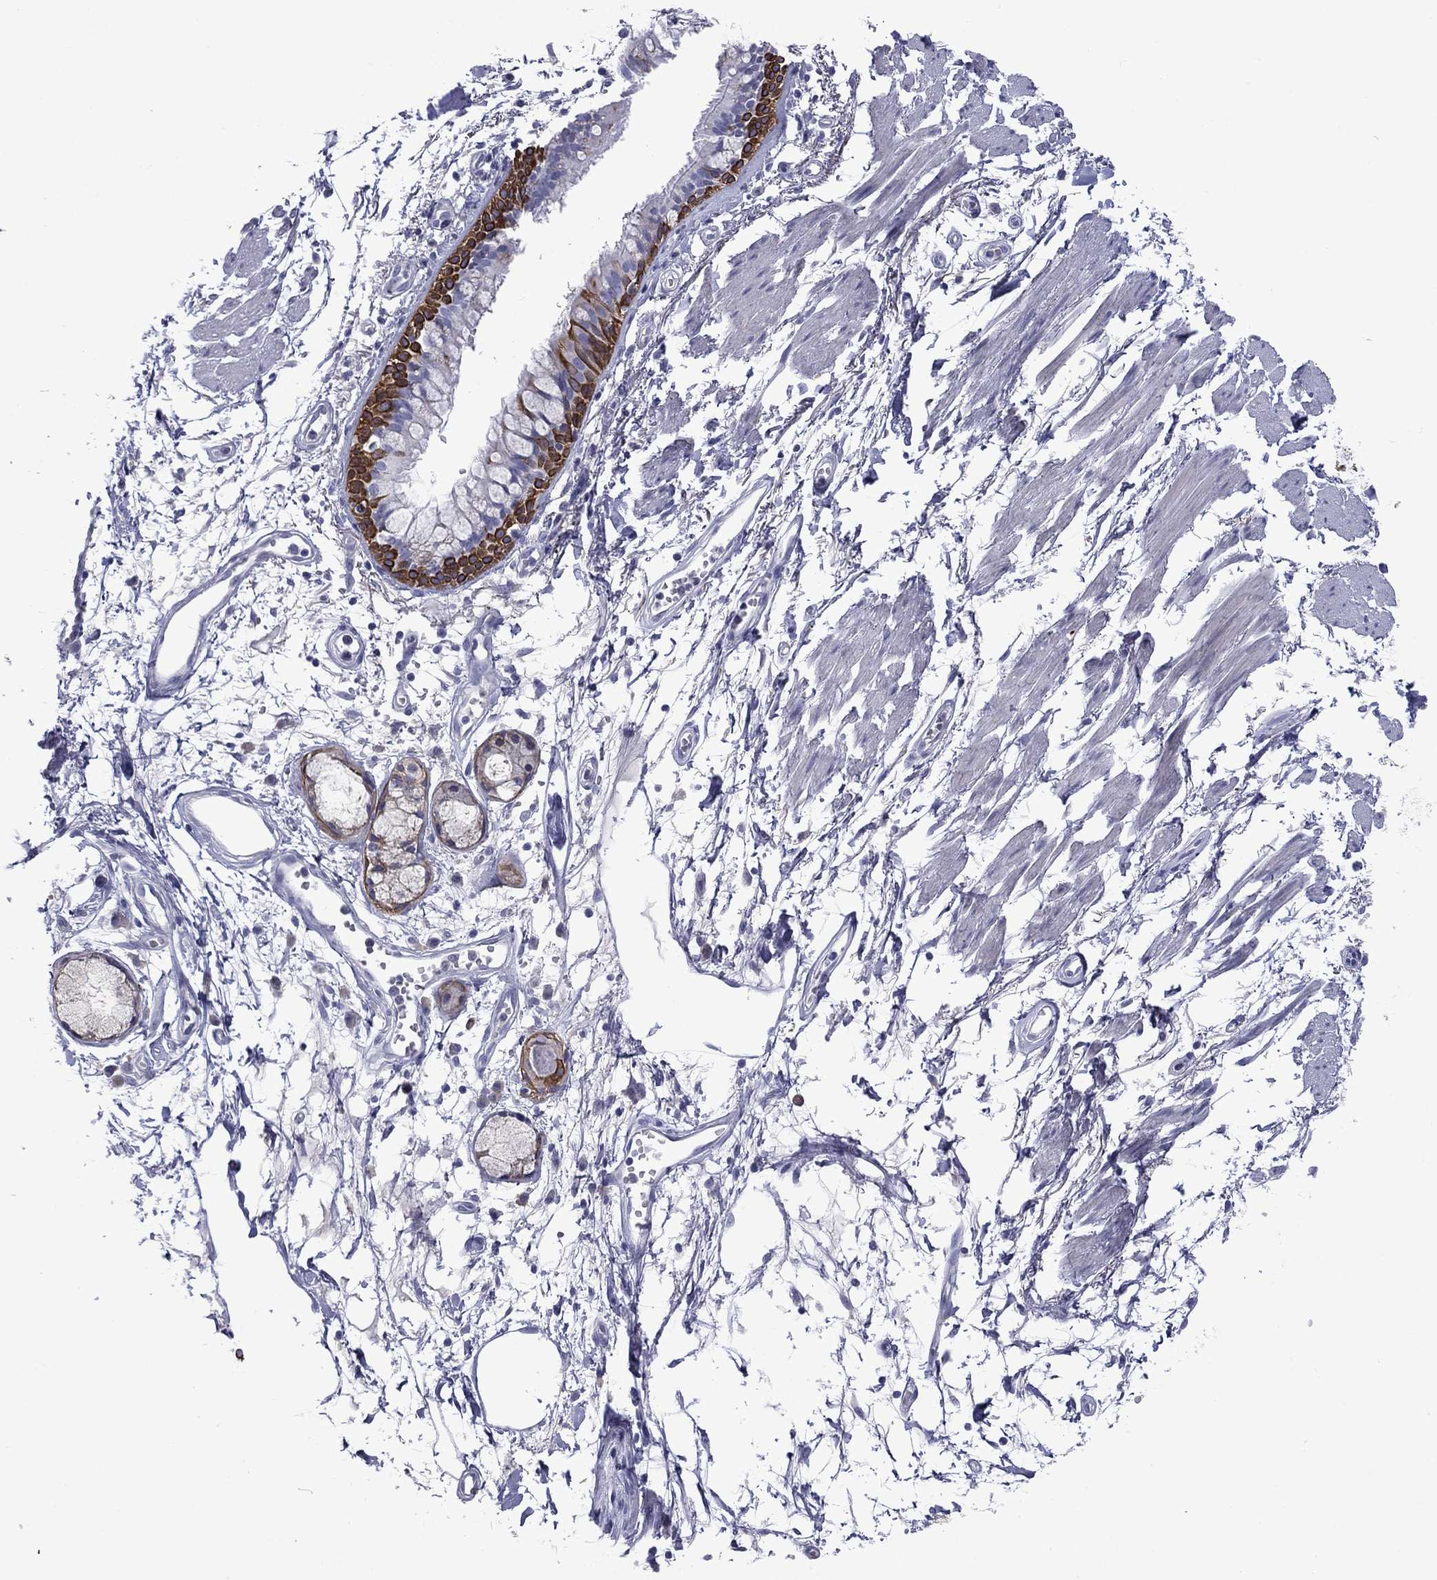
{"staining": {"intensity": "negative", "quantity": "none", "location": "none"}, "tissue": "soft tissue", "cell_type": "Fibroblasts", "image_type": "normal", "snomed": [{"axis": "morphology", "description": "Normal tissue, NOS"}, {"axis": "morphology", "description": "Squamous cell carcinoma, NOS"}, {"axis": "topography", "description": "Cartilage tissue"}, {"axis": "topography", "description": "Lung"}], "caption": "An image of human soft tissue is negative for staining in fibroblasts. The staining was performed using DAB to visualize the protein expression in brown, while the nuclei were stained in blue with hematoxylin (Magnification: 20x).", "gene": "TMPRSS11A", "patient": {"sex": "male", "age": 66}}